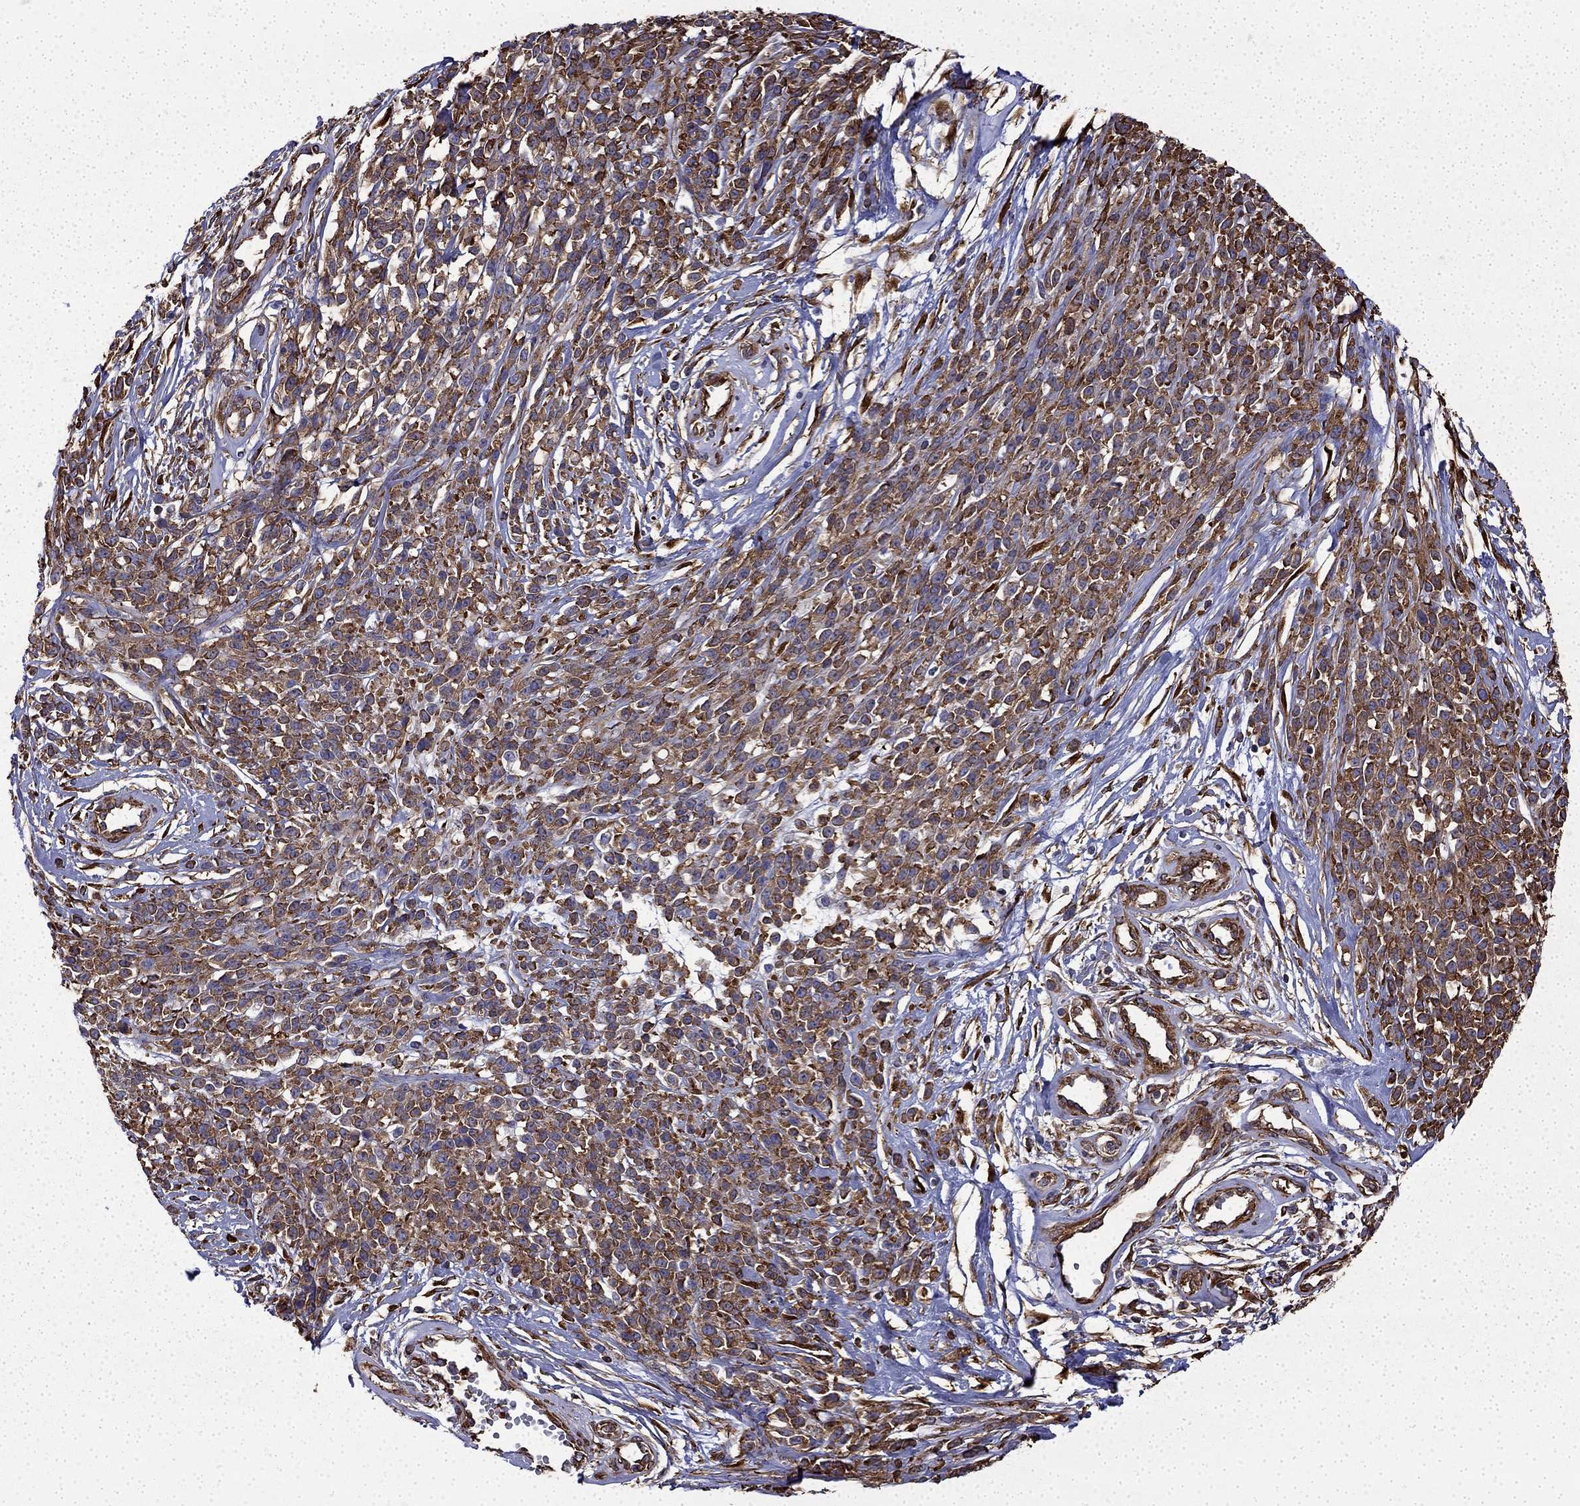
{"staining": {"intensity": "strong", "quantity": ">75%", "location": "cytoplasmic/membranous"}, "tissue": "melanoma", "cell_type": "Tumor cells", "image_type": "cancer", "snomed": [{"axis": "morphology", "description": "Malignant melanoma, NOS"}, {"axis": "topography", "description": "Skin"}, {"axis": "topography", "description": "Skin of trunk"}], "caption": "Immunohistochemistry (IHC) (DAB (3,3'-diaminobenzidine)) staining of malignant melanoma shows strong cytoplasmic/membranous protein expression in approximately >75% of tumor cells. (brown staining indicates protein expression, while blue staining denotes nuclei).", "gene": "MAP4", "patient": {"sex": "male", "age": 74}}